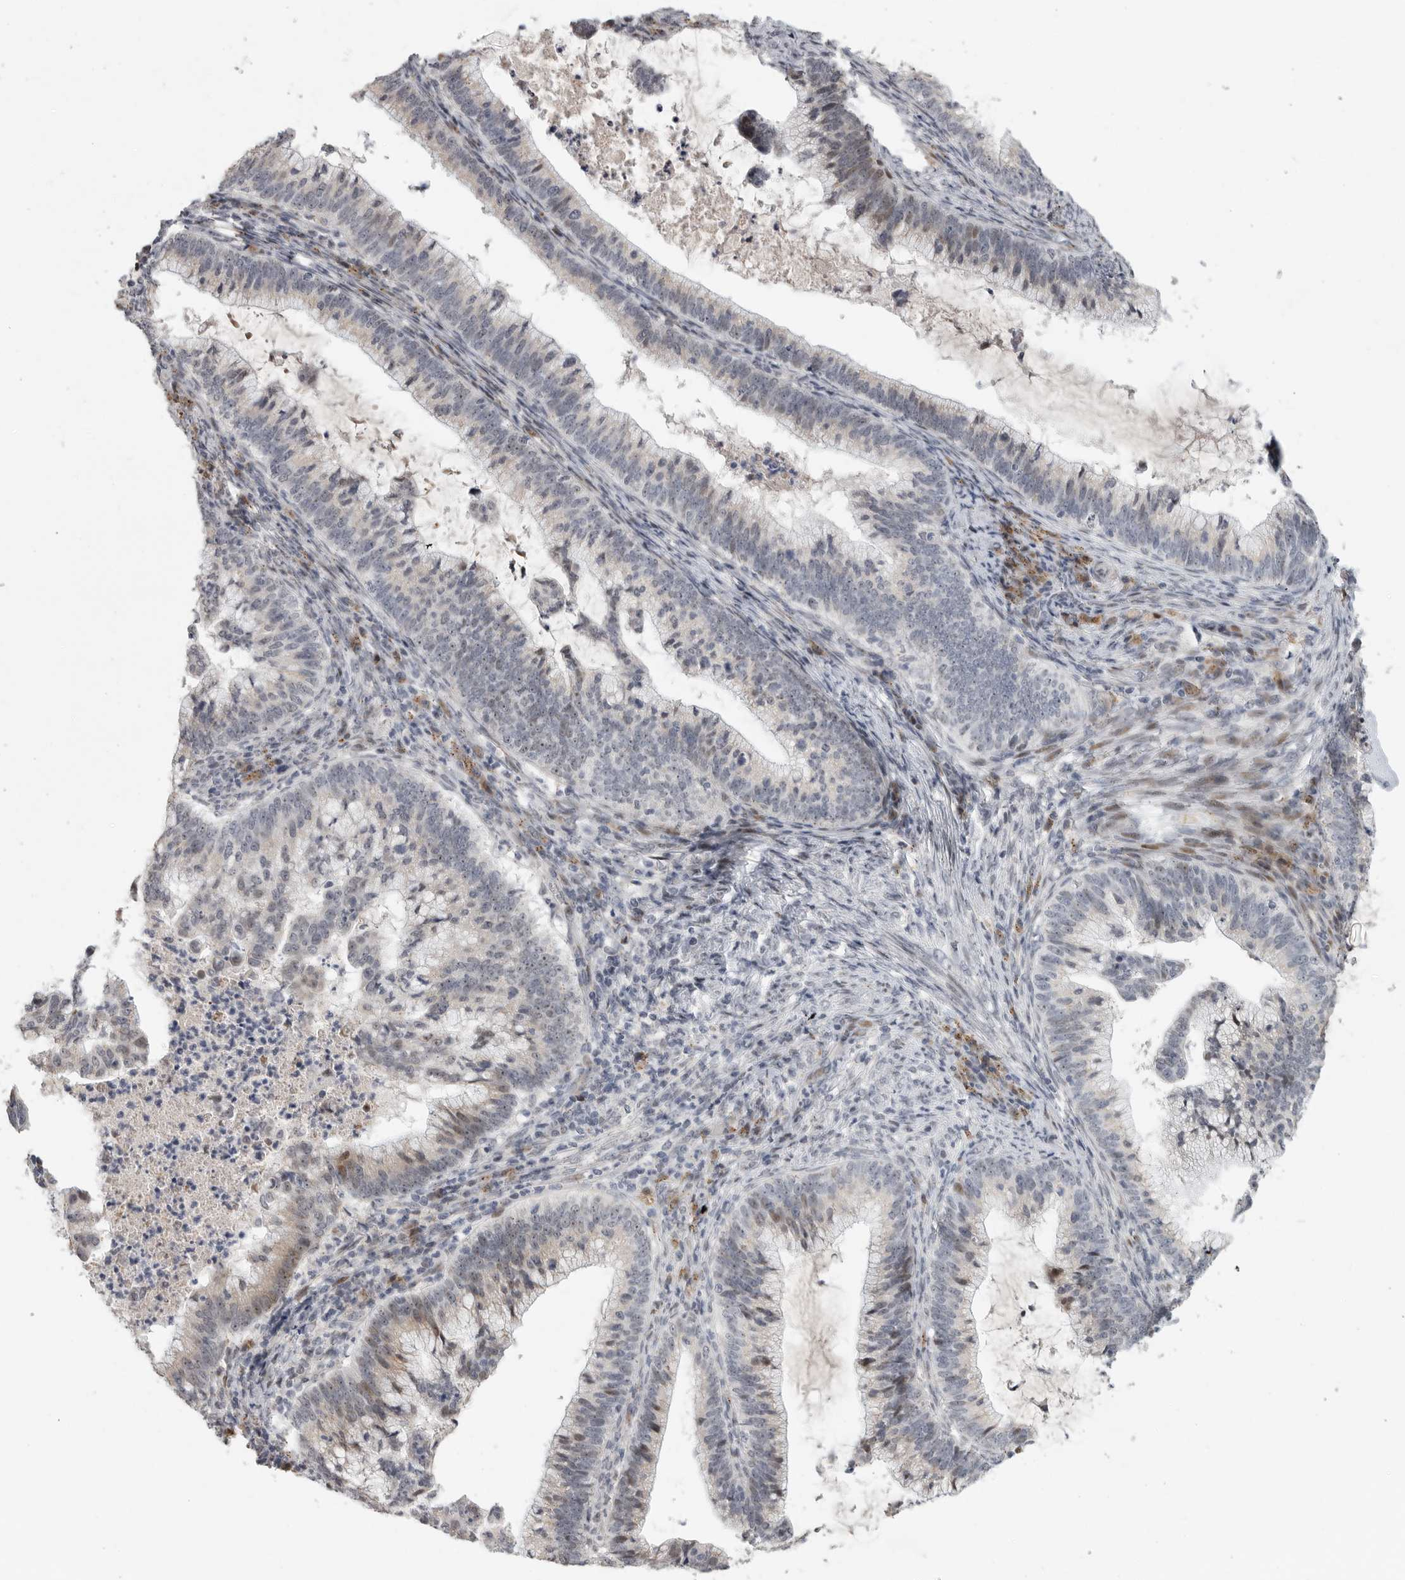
{"staining": {"intensity": "weak", "quantity": "<25%", "location": "cytoplasmic/membranous,nuclear"}, "tissue": "cervical cancer", "cell_type": "Tumor cells", "image_type": "cancer", "snomed": [{"axis": "morphology", "description": "Adenocarcinoma, NOS"}, {"axis": "topography", "description": "Cervix"}], "caption": "DAB (3,3'-diaminobenzidine) immunohistochemical staining of human cervical adenocarcinoma exhibits no significant positivity in tumor cells. Brightfield microscopy of immunohistochemistry (IHC) stained with DAB (brown) and hematoxylin (blue), captured at high magnification.", "gene": "PCMTD1", "patient": {"sex": "female", "age": 36}}